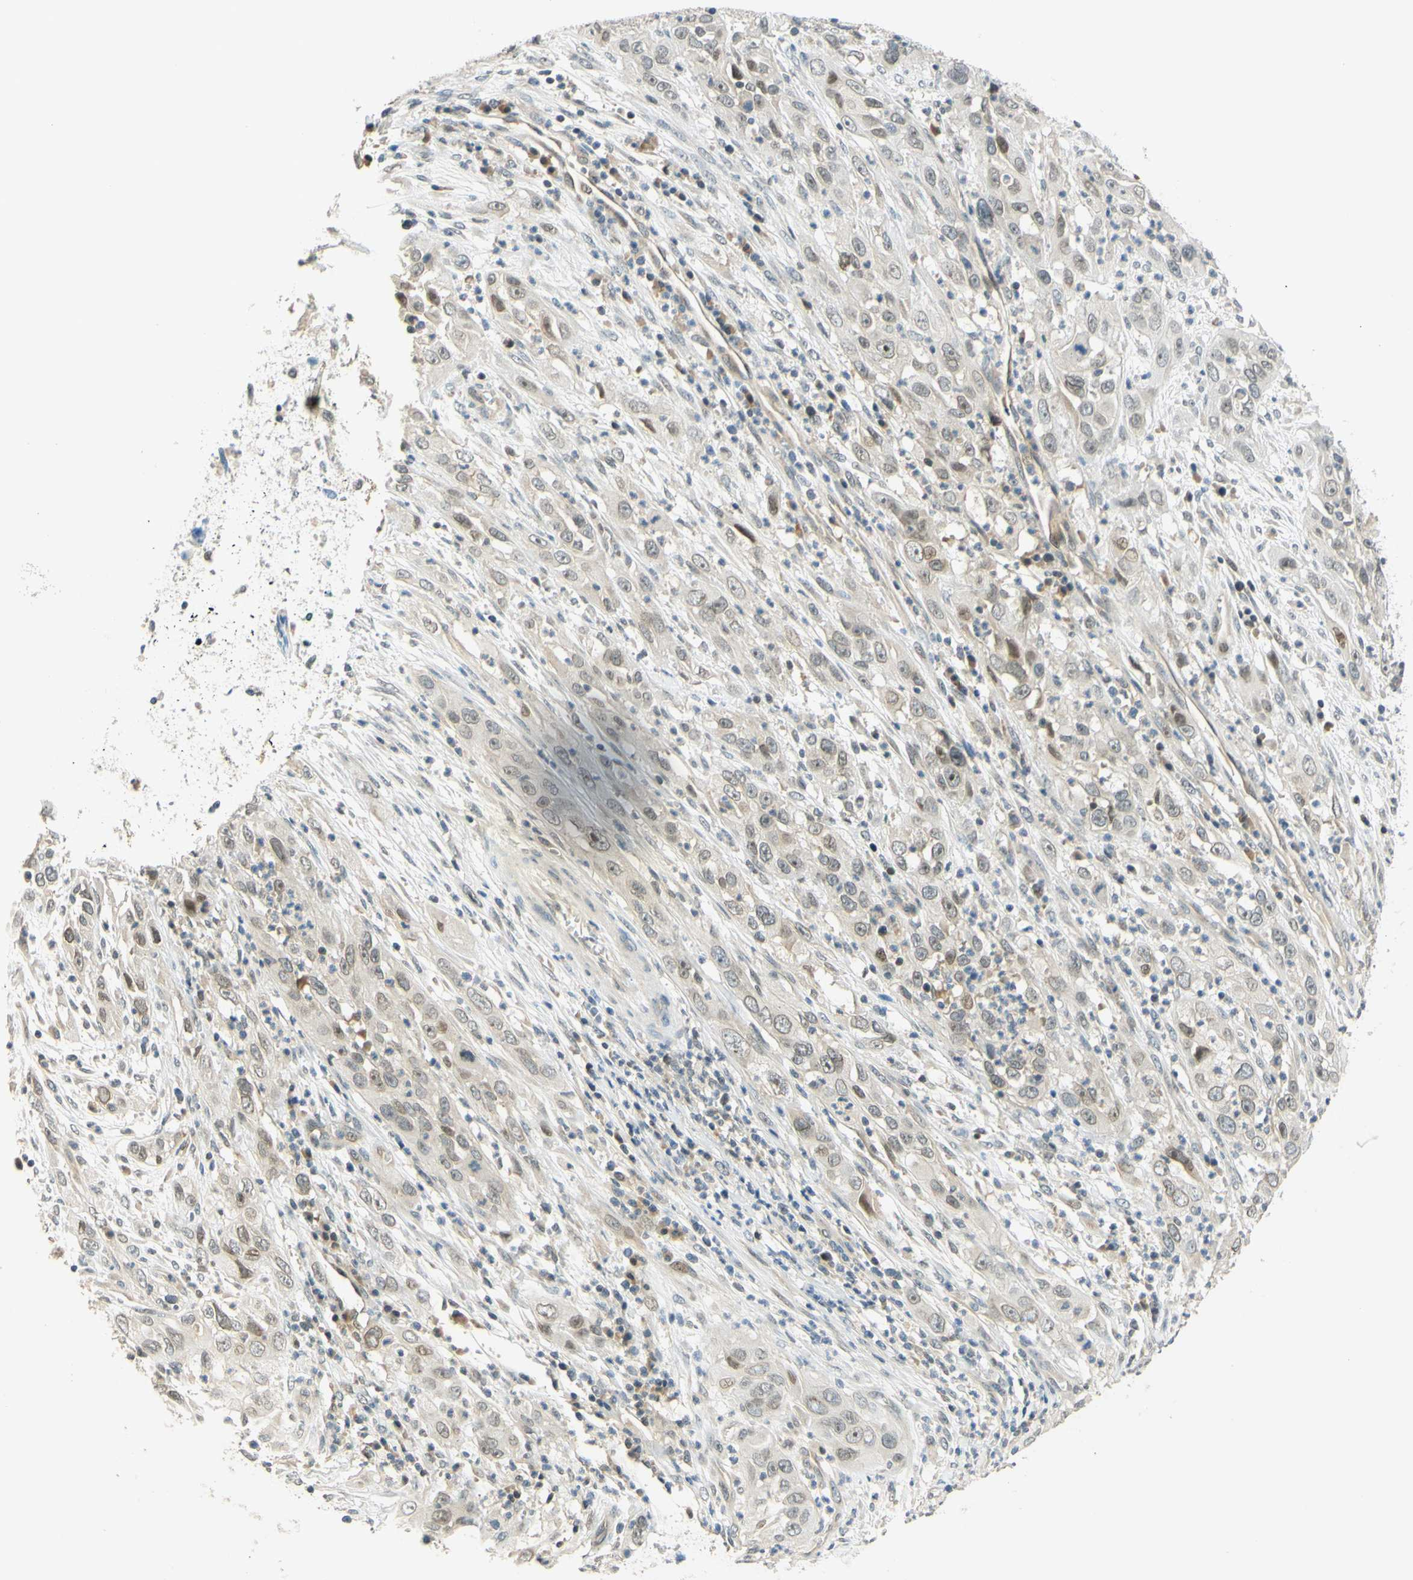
{"staining": {"intensity": "weak", "quantity": "<25%", "location": "nuclear"}, "tissue": "cervical cancer", "cell_type": "Tumor cells", "image_type": "cancer", "snomed": [{"axis": "morphology", "description": "Squamous cell carcinoma, NOS"}, {"axis": "topography", "description": "Cervix"}], "caption": "This is an immunohistochemistry photomicrograph of human cervical cancer (squamous cell carcinoma). There is no expression in tumor cells.", "gene": "C2CD2L", "patient": {"sex": "female", "age": 32}}